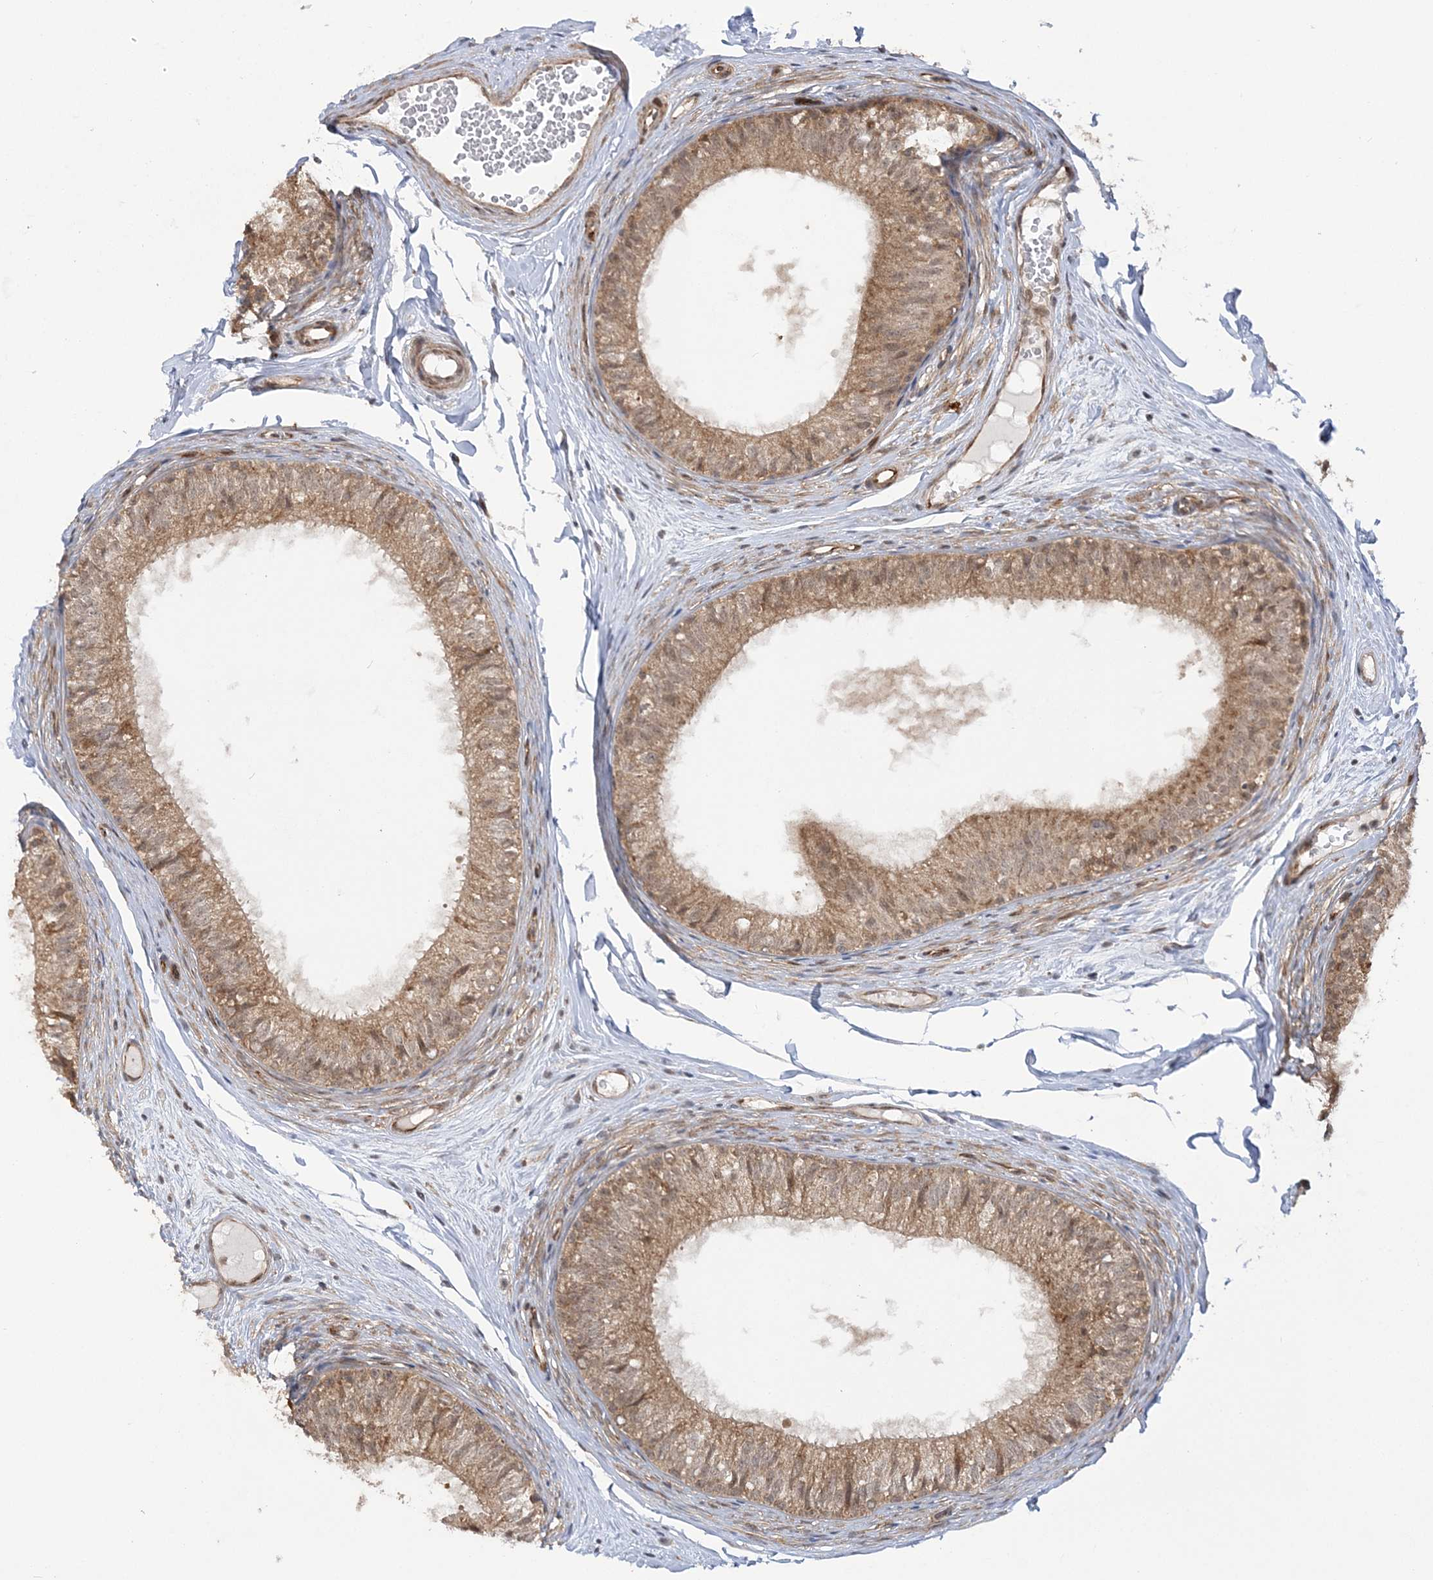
{"staining": {"intensity": "moderate", "quantity": ">75%", "location": "cytoplasmic/membranous"}, "tissue": "epididymis", "cell_type": "Glandular cells", "image_type": "normal", "snomed": [{"axis": "morphology", "description": "Normal tissue, NOS"}, {"axis": "morphology", "description": "Seminoma in situ"}, {"axis": "topography", "description": "Testis"}, {"axis": "topography", "description": "Epididymis"}], "caption": "Approximately >75% of glandular cells in normal epididymis display moderate cytoplasmic/membranous protein staining as visualized by brown immunohistochemical staining.", "gene": "MRPL47", "patient": {"sex": "male", "age": 28}}